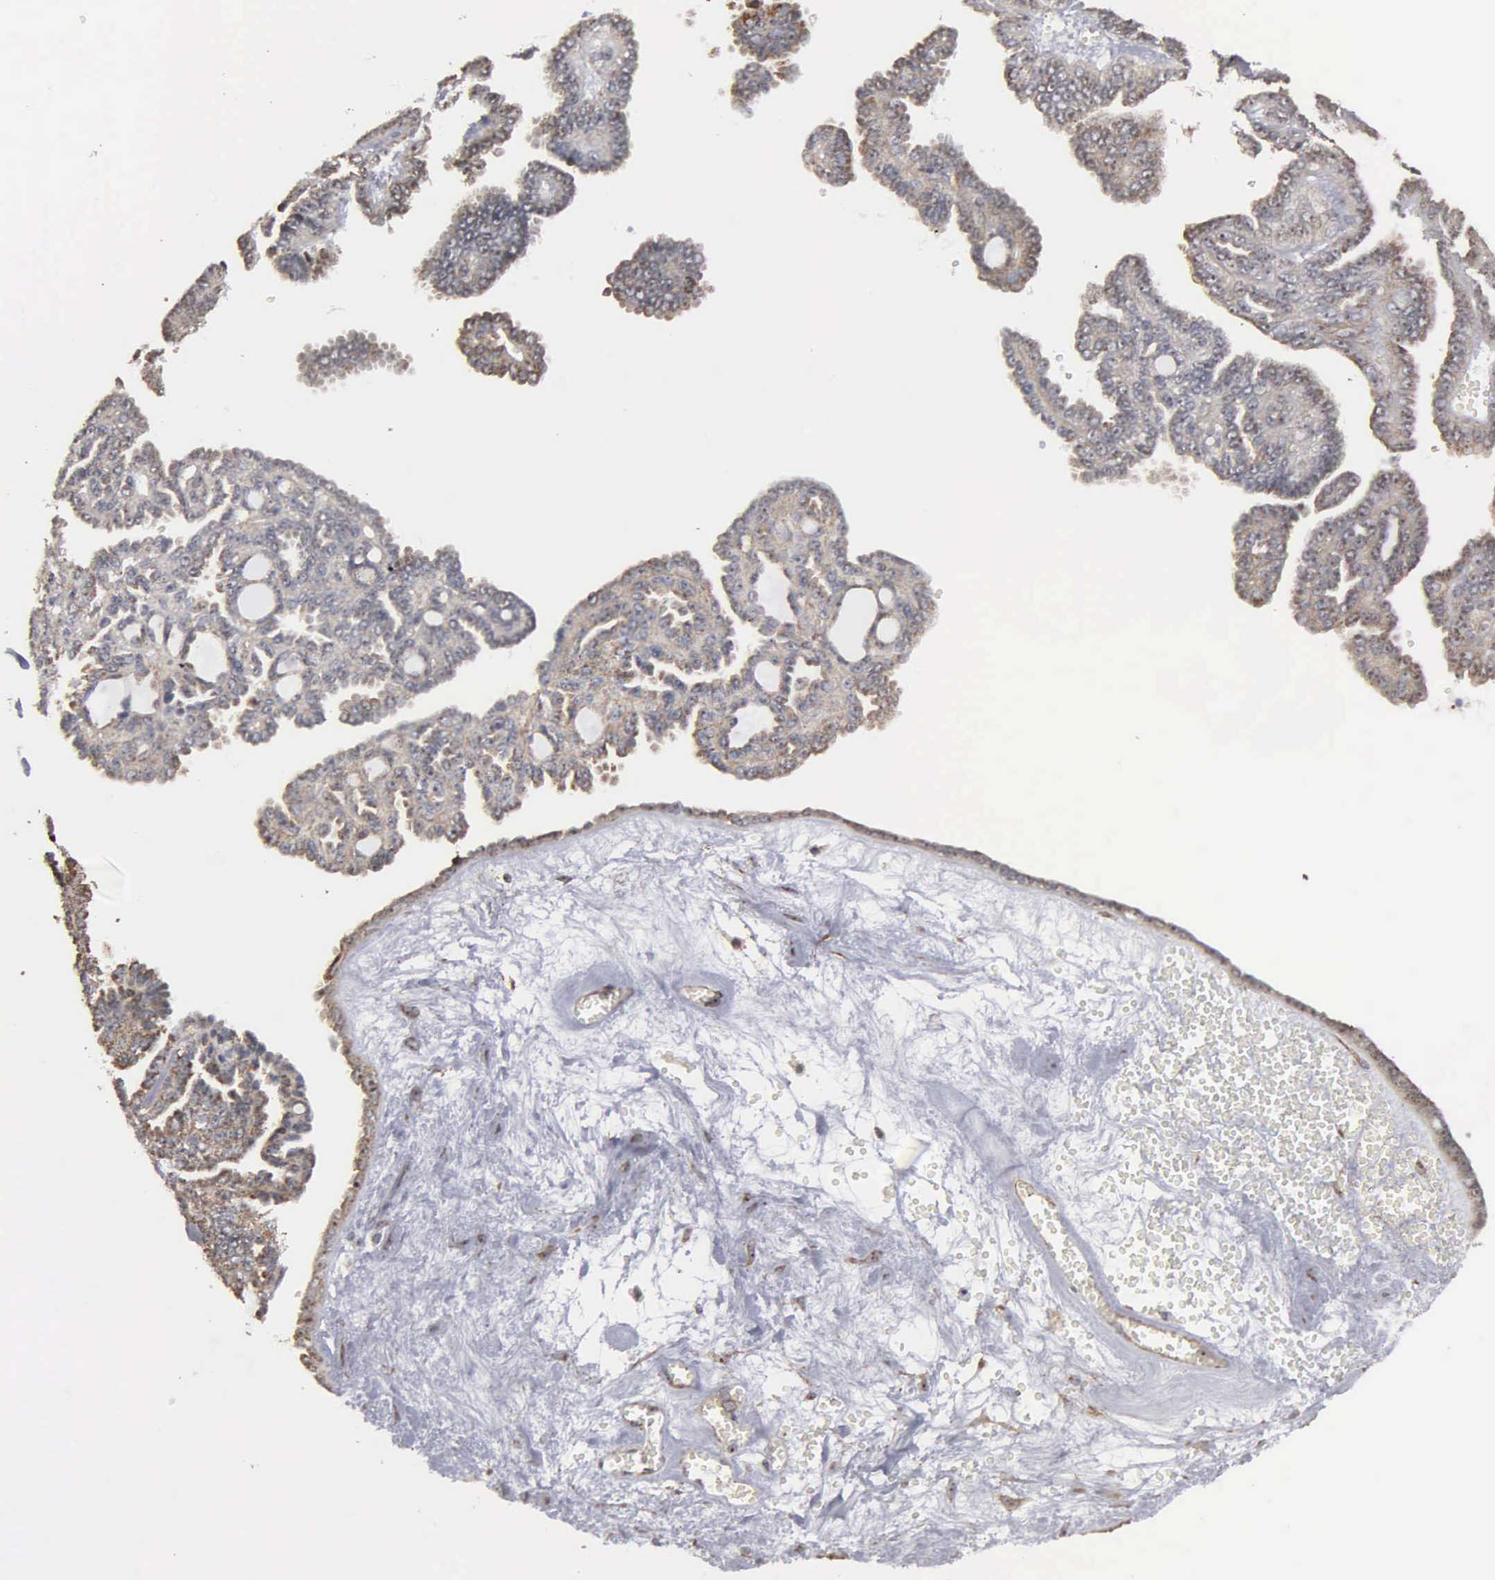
{"staining": {"intensity": "weak", "quantity": "25%-75%", "location": "cytoplasmic/membranous"}, "tissue": "ovarian cancer", "cell_type": "Tumor cells", "image_type": "cancer", "snomed": [{"axis": "morphology", "description": "Cystadenocarcinoma, serous, NOS"}, {"axis": "topography", "description": "Ovary"}], "caption": "Ovarian serous cystadenocarcinoma tissue demonstrates weak cytoplasmic/membranous staining in approximately 25%-75% of tumor cells, visualized by immunohistochemistry. (DAB = brown stain, brightfield microscopy at high magnification).", "gene": "NGDN", "patient": {"sex": "female", "age": 71}}